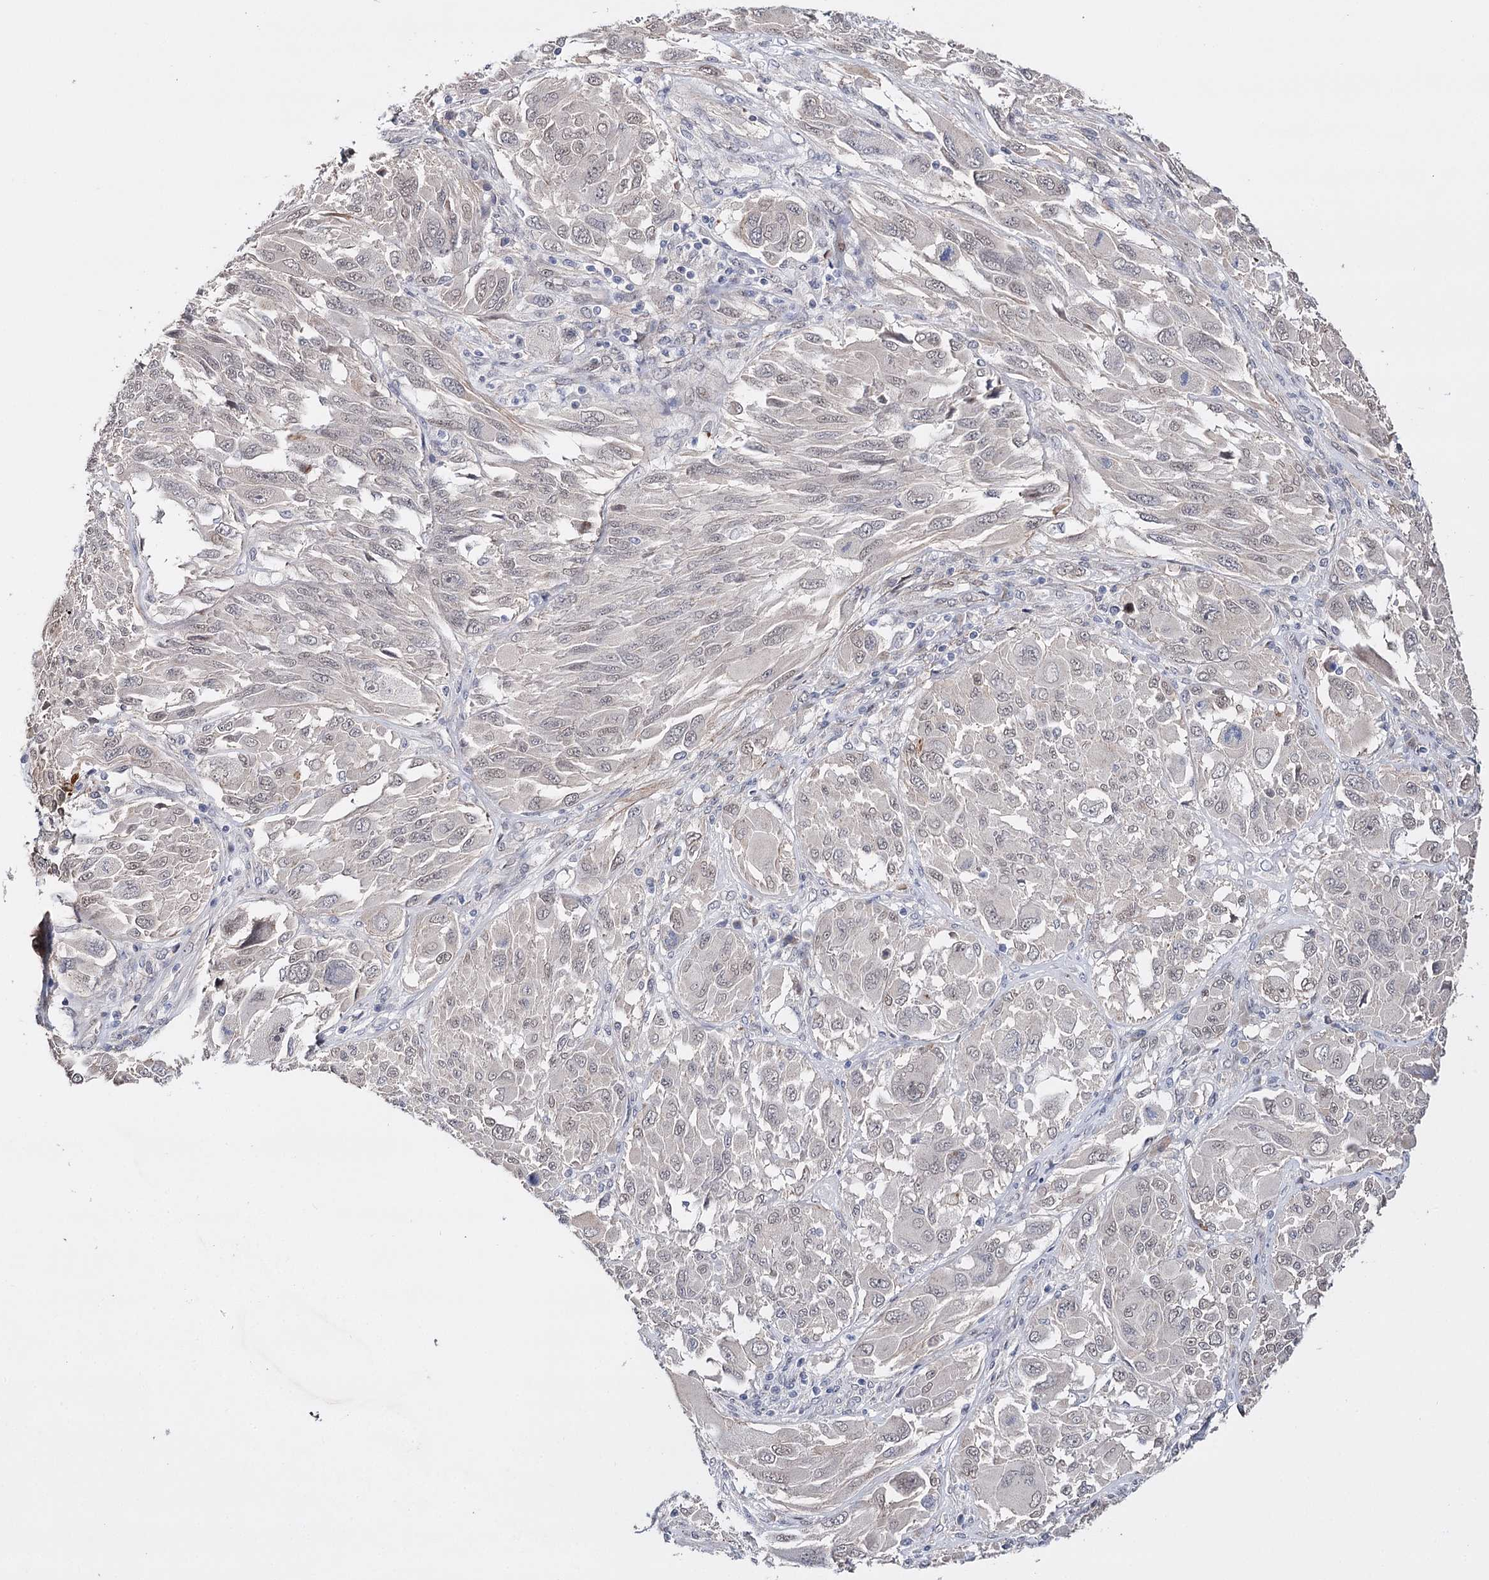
{"staining": {"intensity": "negative", "quantity": "none", "location": "none"}, "tissue": "melanoma", "cell_type": "Tumor cells", "image_type": "cancer", "snomed": [{"axis": "morphology", "description": "Malignant melanoma, NOS"}, {"axis": "topography", "description": "Skin"}], "caption": "DAB immunohistochemical staining of human malignant melanoma exhibits no significant staining in tumor cells.", "gene": "CFAP46", "patient": {"sex": "female", "age": 91}}